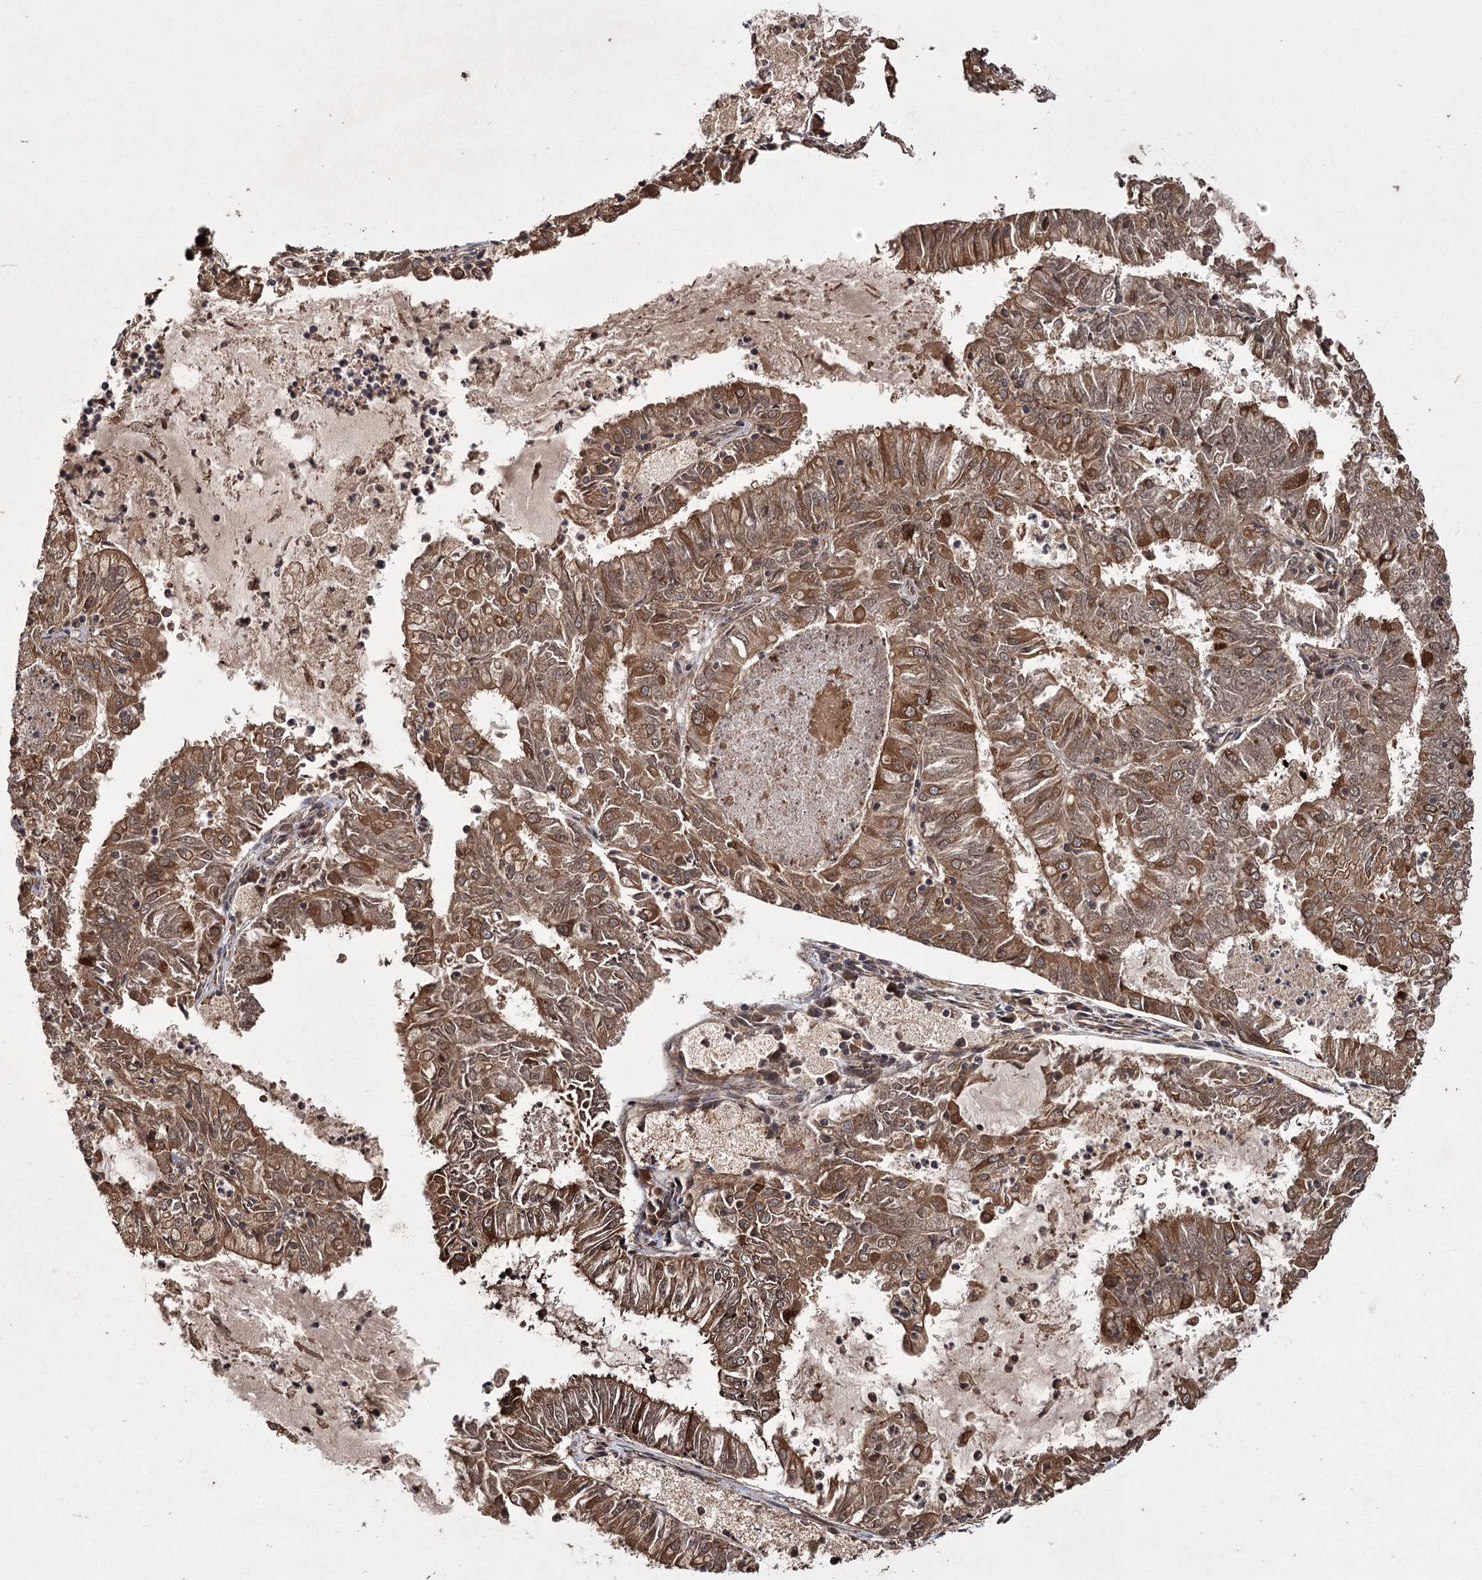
{"staining": {"intensity": "moderate", "quantity": ">75%", "location": "cytoplasmic/membranous"}, "tissue": "endometrial cancer", "cell_type": "Tumor cells", "image_type": "cancer", "snomed": [{"axis": "morphology", "description": "Adenocarcinoma, NOS"}, {"axis": "topography", "description": "Endometrium"}], "caption": "Immunohistochemical staining of endometrial cancer displays medium levels of moderate cytoplasmic/membranous staining in approximately >75% of tumor cells.", "gene": "RPAP3", "patient": {"sex": "female", "age": 57}}